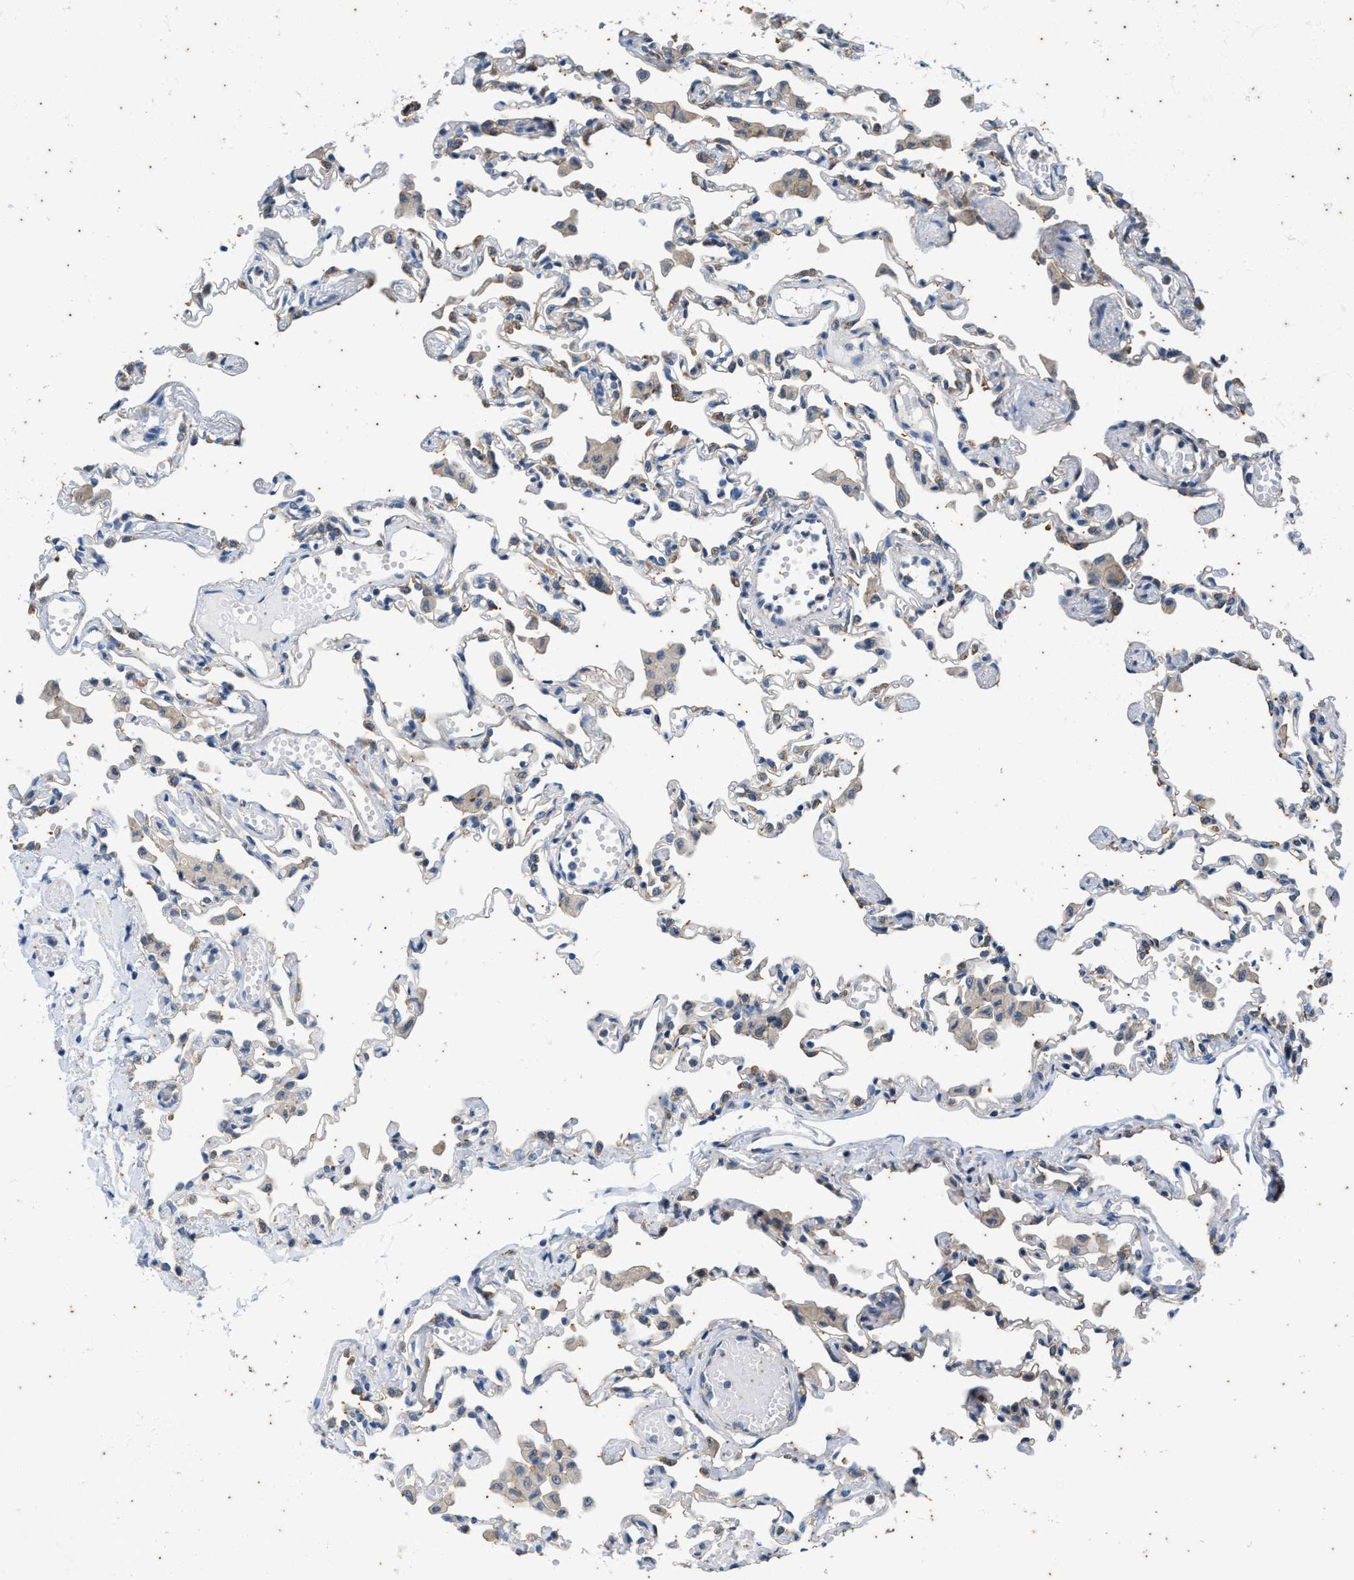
{"staining": {"intensity": "negative", "quantity": "none", "location": "none"}, "tissue": "lung", "cell_type": "Alveolar cells", "image_type": "normal", "snomed": [{"axis": "morphology", "description": "Normal tissue, NOS"}, {"axis": "topography", "description": "Bronchus"}, {"axis": "topography", "description": "Lung"}], "caption": "IHC histopathology image of normal lung: lung stained with DAB reveals no significant protein positivity in alveolar cells. (Brightfield microscopy of DAB (3,3'-diaminobenzidine) IHC at high magnification).", "gene": "COX19", "patient": {"sex": "female", "age": 49}}